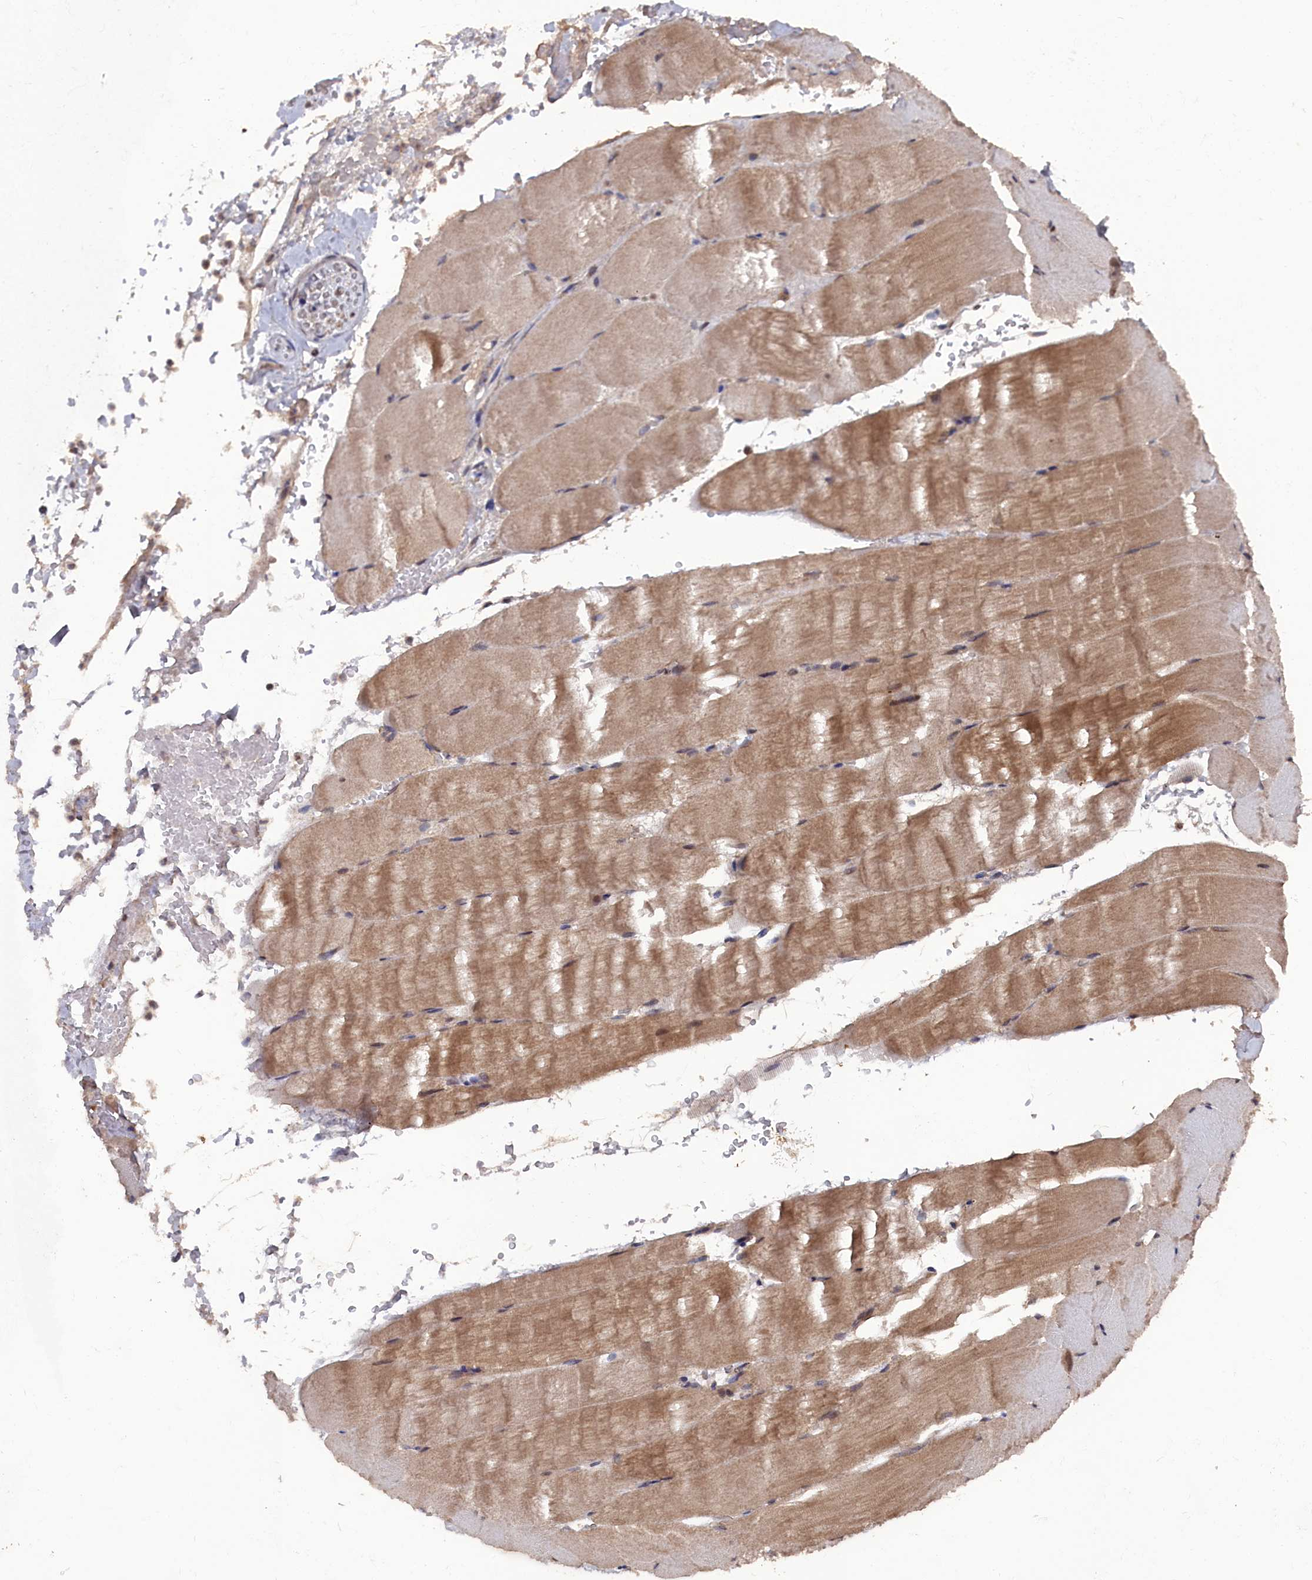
{"staining": {"intensity": "moderate", "quantity": "25%-75%", "location": "cytoplasmic/membranous,nuclear"}, "tissue": "skeletal muscle", "cell_type": "Myocytes", "image_type": "normal", "snomed": [{"axis": "morphology", "description": "Normal tissue, NOS"}, {"axis": "topography", "description": "Skeletal muscle"}, {"axis": "topography", "description": "Parathyroid gland"}], "caption": "High-magnification brightfield microscopy of normal skeletal muscle stained with DAB (3,3'-diaminobenzidine) (brown) and counterstained with hematoxylin (blue). myocytes exhibit moderate cytoplasmic/membranous,nuclear expression is seen in about25%-75% of cells.", "gene": "TMC5", "patient": {"sex": "female", "age": 37}}